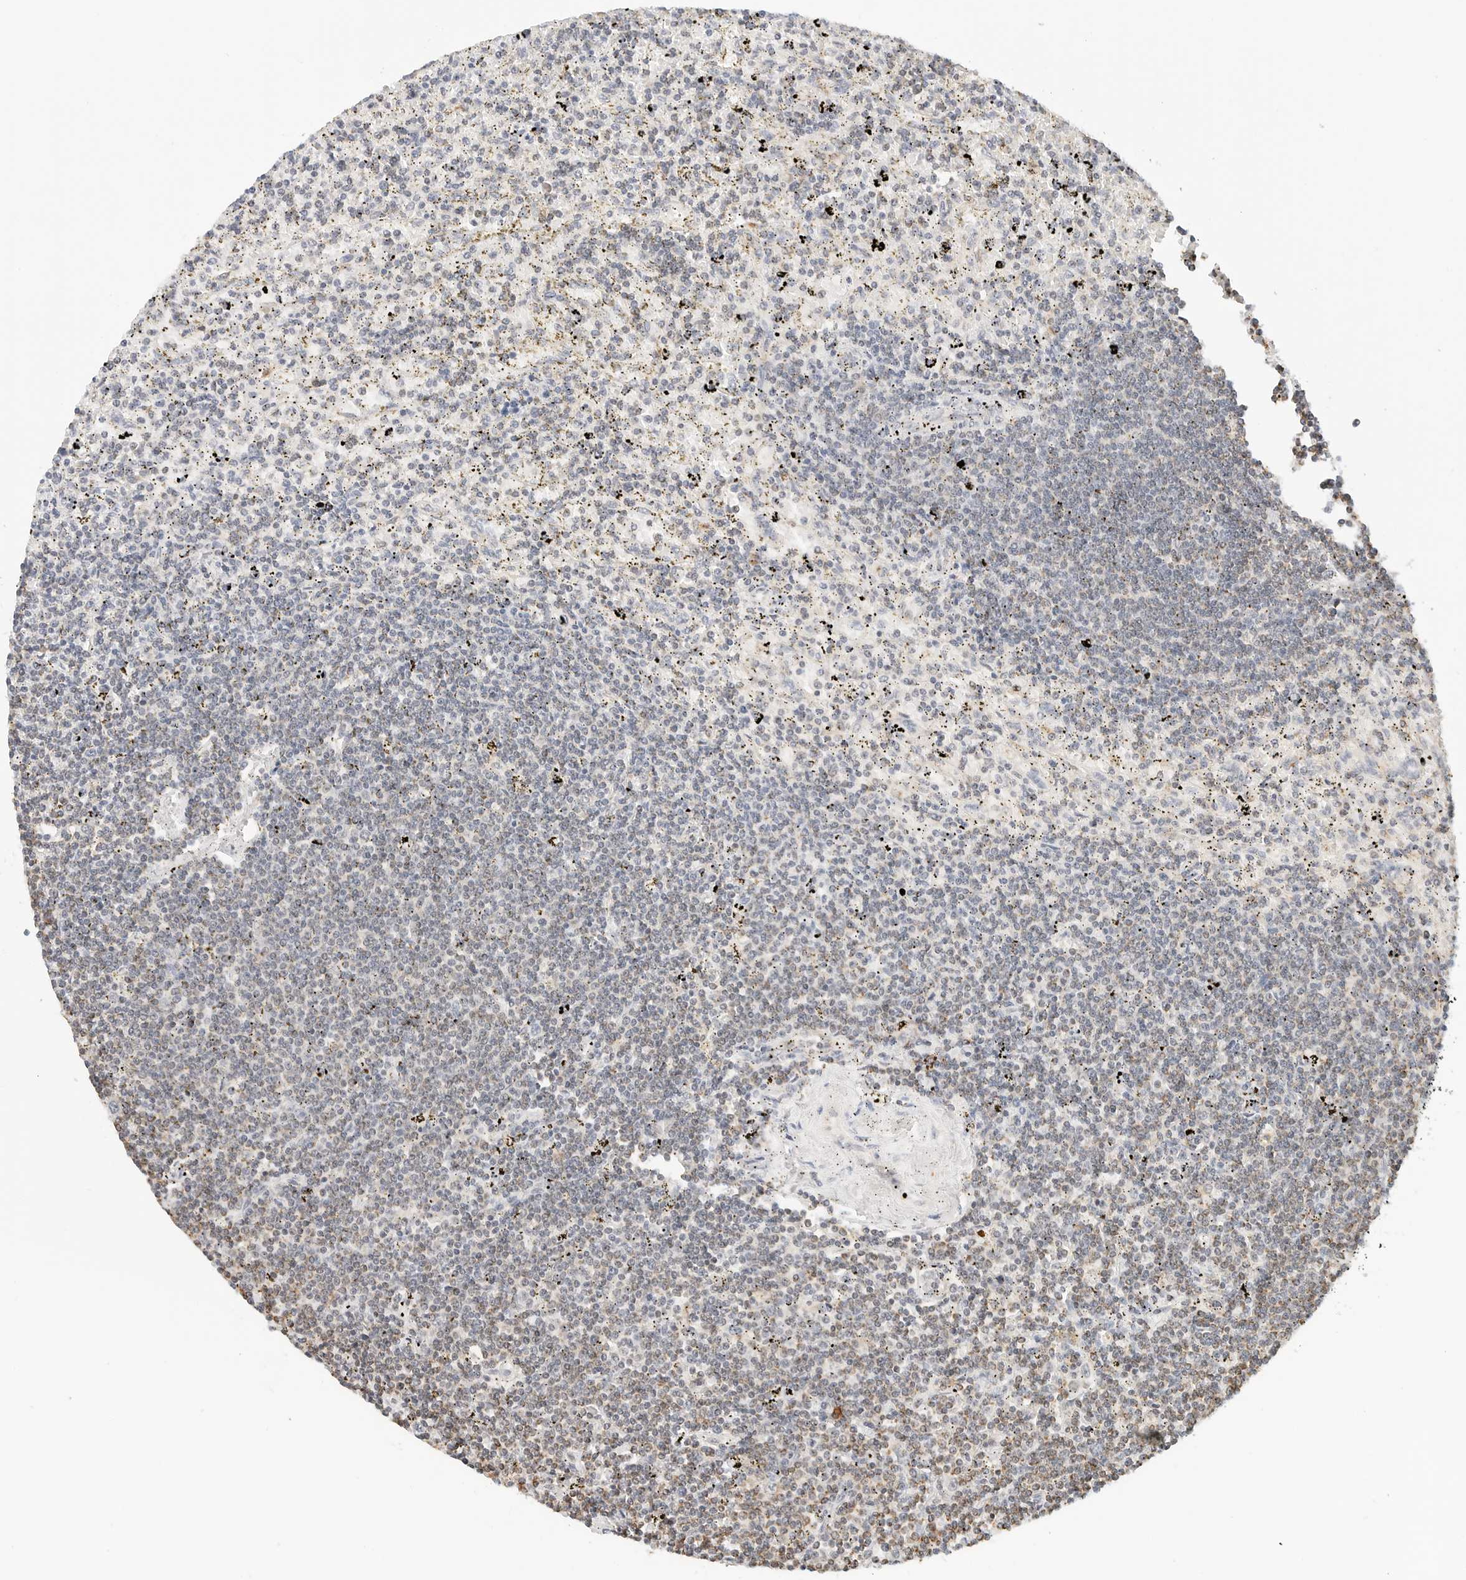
{"staining": {"intensity": "weak", "quantity": "25%-75%", "location": "cytoplasmic/membranous"}, "tissue": "lymphoma", "cell_type": "Tumor cells", "image_type": "cancer", "snomed": [{"axis": "morphology", "description": "Malignant lymphoma, non-Hodgkin's type, Low grade"}, {"axis": "topography", "description": "Spleen"}], "caption": "Protein expression analysis of lymphoma demonstrates weak cytoplasmic/membranous expression in approximately 25%-75% of tumor cells.", "gene": "ATL1", "patient": {"sex": "male", "age": 76}}